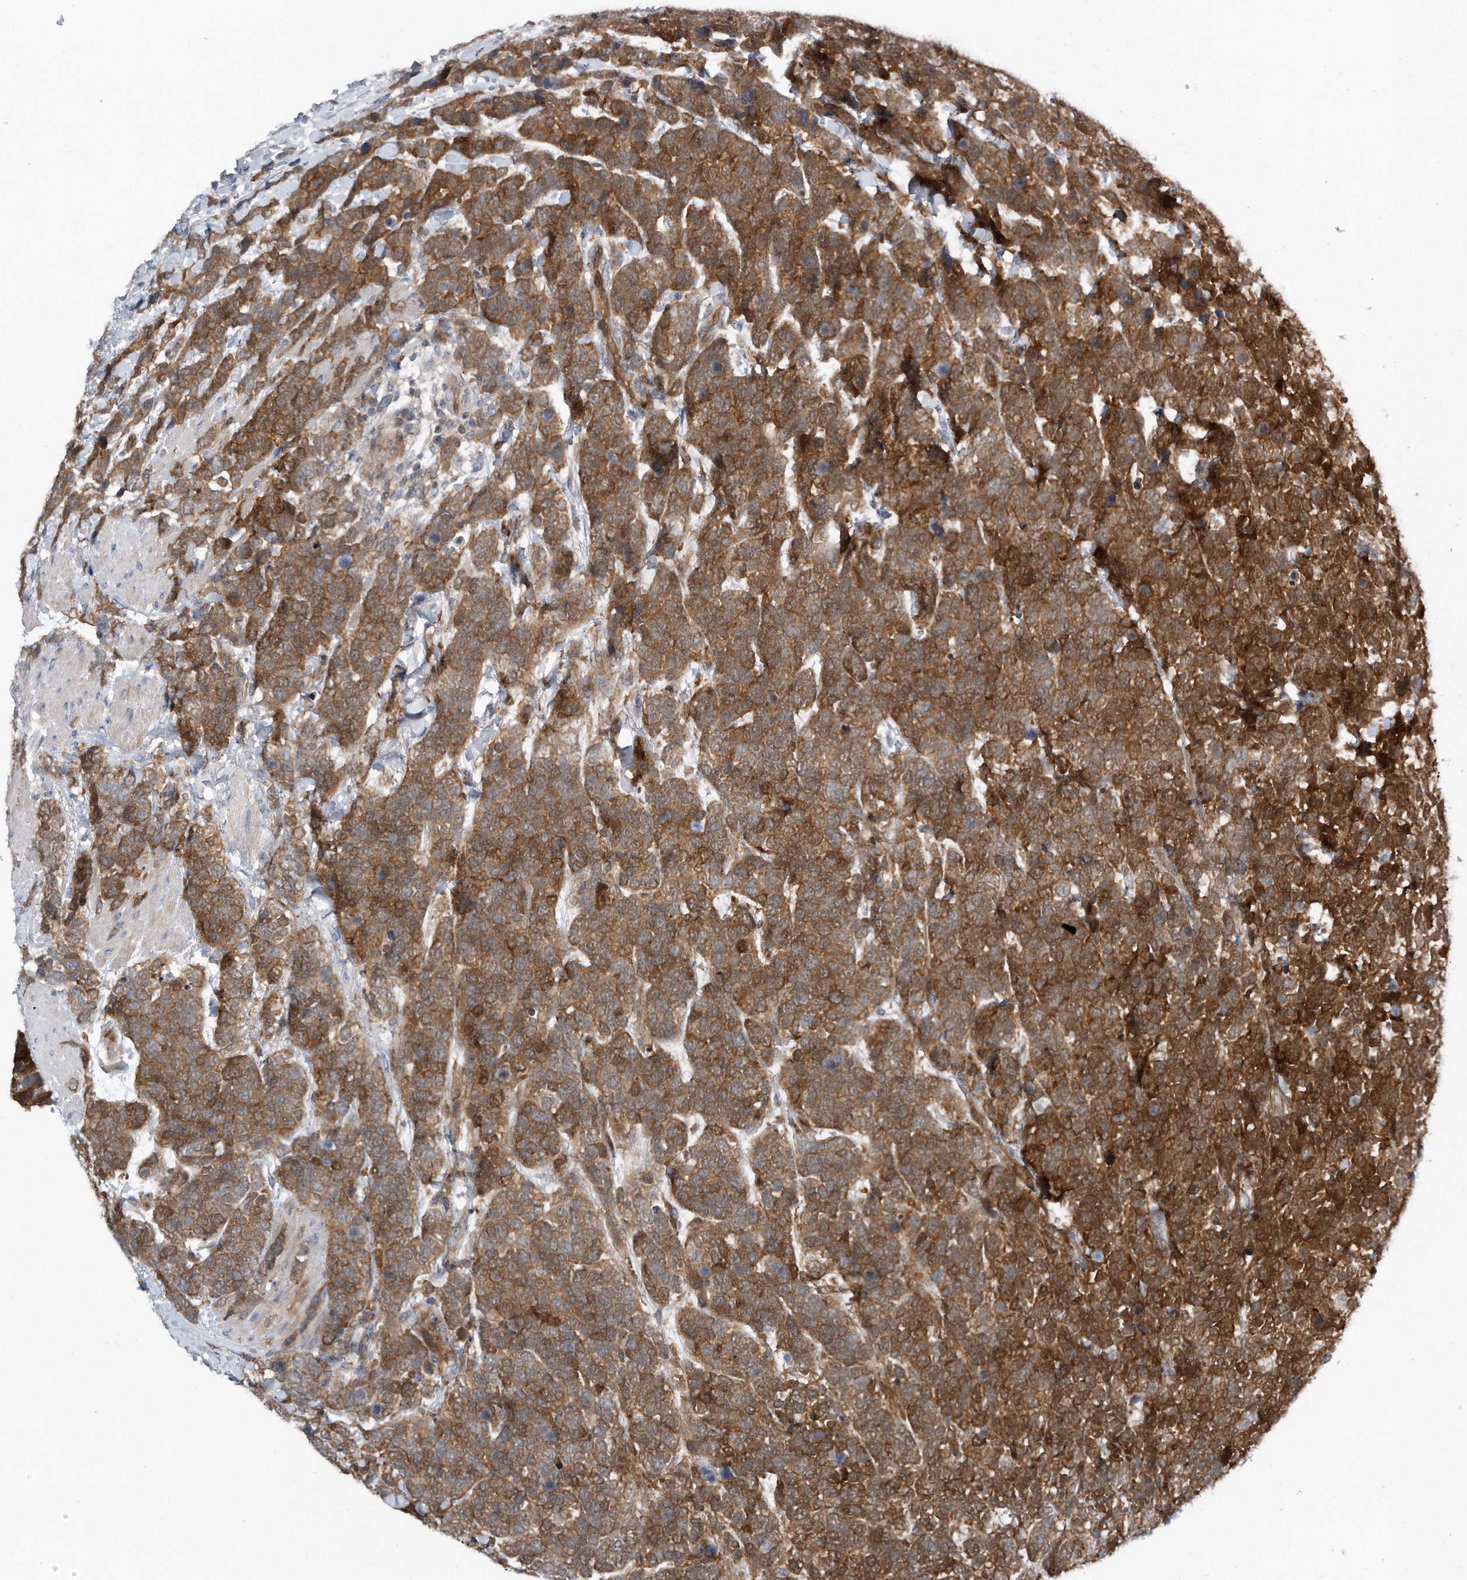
{"staining": {"intensity": "strong", "quantity": ">75%", "location": "cytoplasmic/membranous"}, "tissue": "urothelial cancer", "cell_type": "Tumor cells", "image_type": "cancer", "snomed": [{"axis": "morphology", "description": "Urothelial carcinoma, High grade"}, {"axis": "topography", "description": "Urinary bladder"}], "caption": "Protein expression analysis of high-grade urothelial carcinoma displays strong cytoplasmic/membranous positivity in about >75% of tumor cells.", "gene": "MAP2K6", "patient": {"sex": "female", "age": 82}}